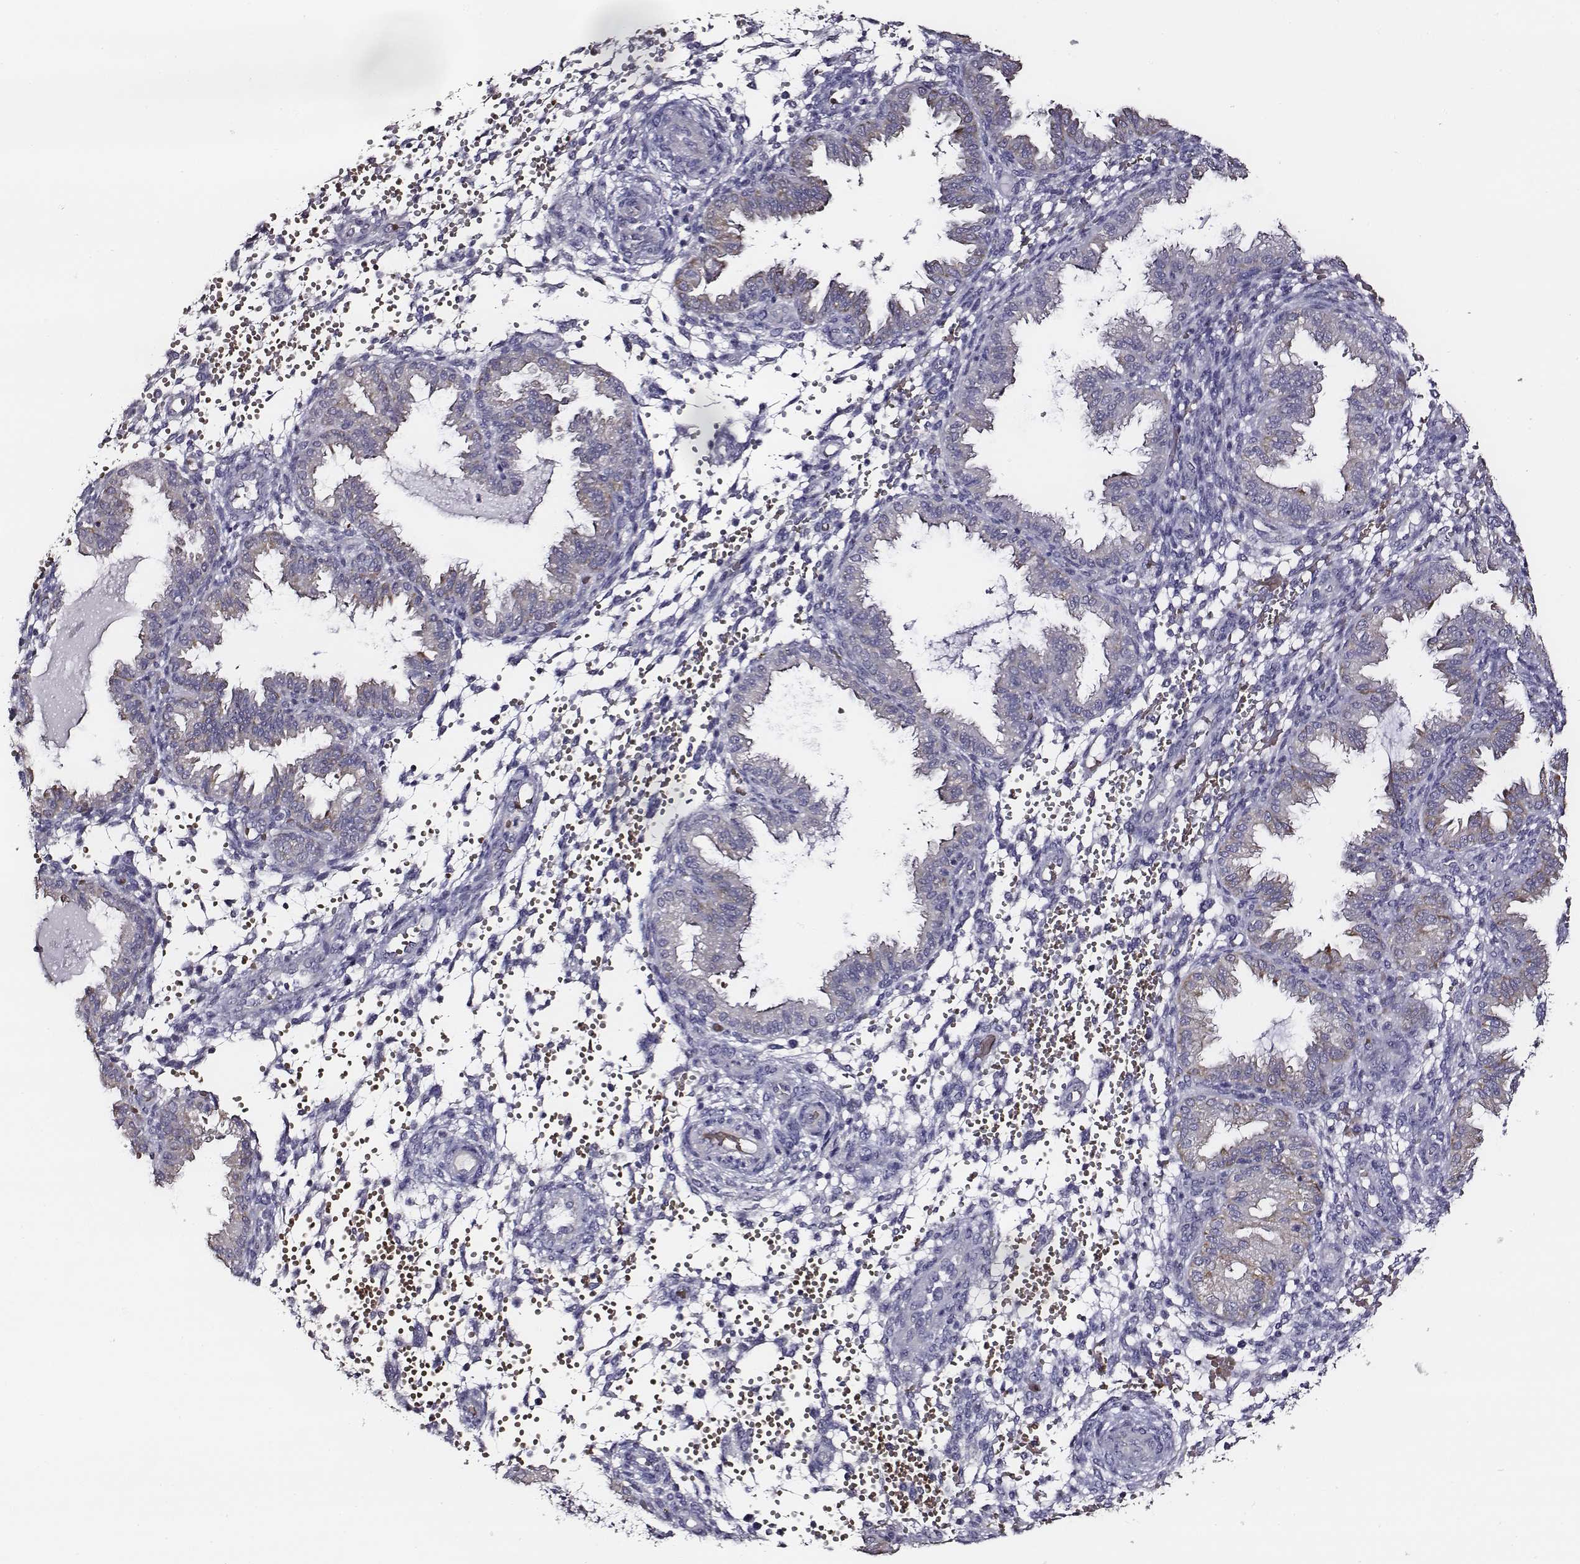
{"staining": {"intensity": "negative", "quantity": "none", "location": "none"}, "tissue": "endometrium", "cell_type": "Cells in endometrial stroma", "image_type": "normal", "snomed": [{"axis": "morphology", "description": "Normal tissue, NOS"}, {"axis": "topography", "description": "Endometrium"}], "caption": "This is an IHC image of unremarkable endometrium. There is no staining in cells in endometrial stroma.", "gene": "AADAT", "patient": {"sex": "female", "age": 33}}